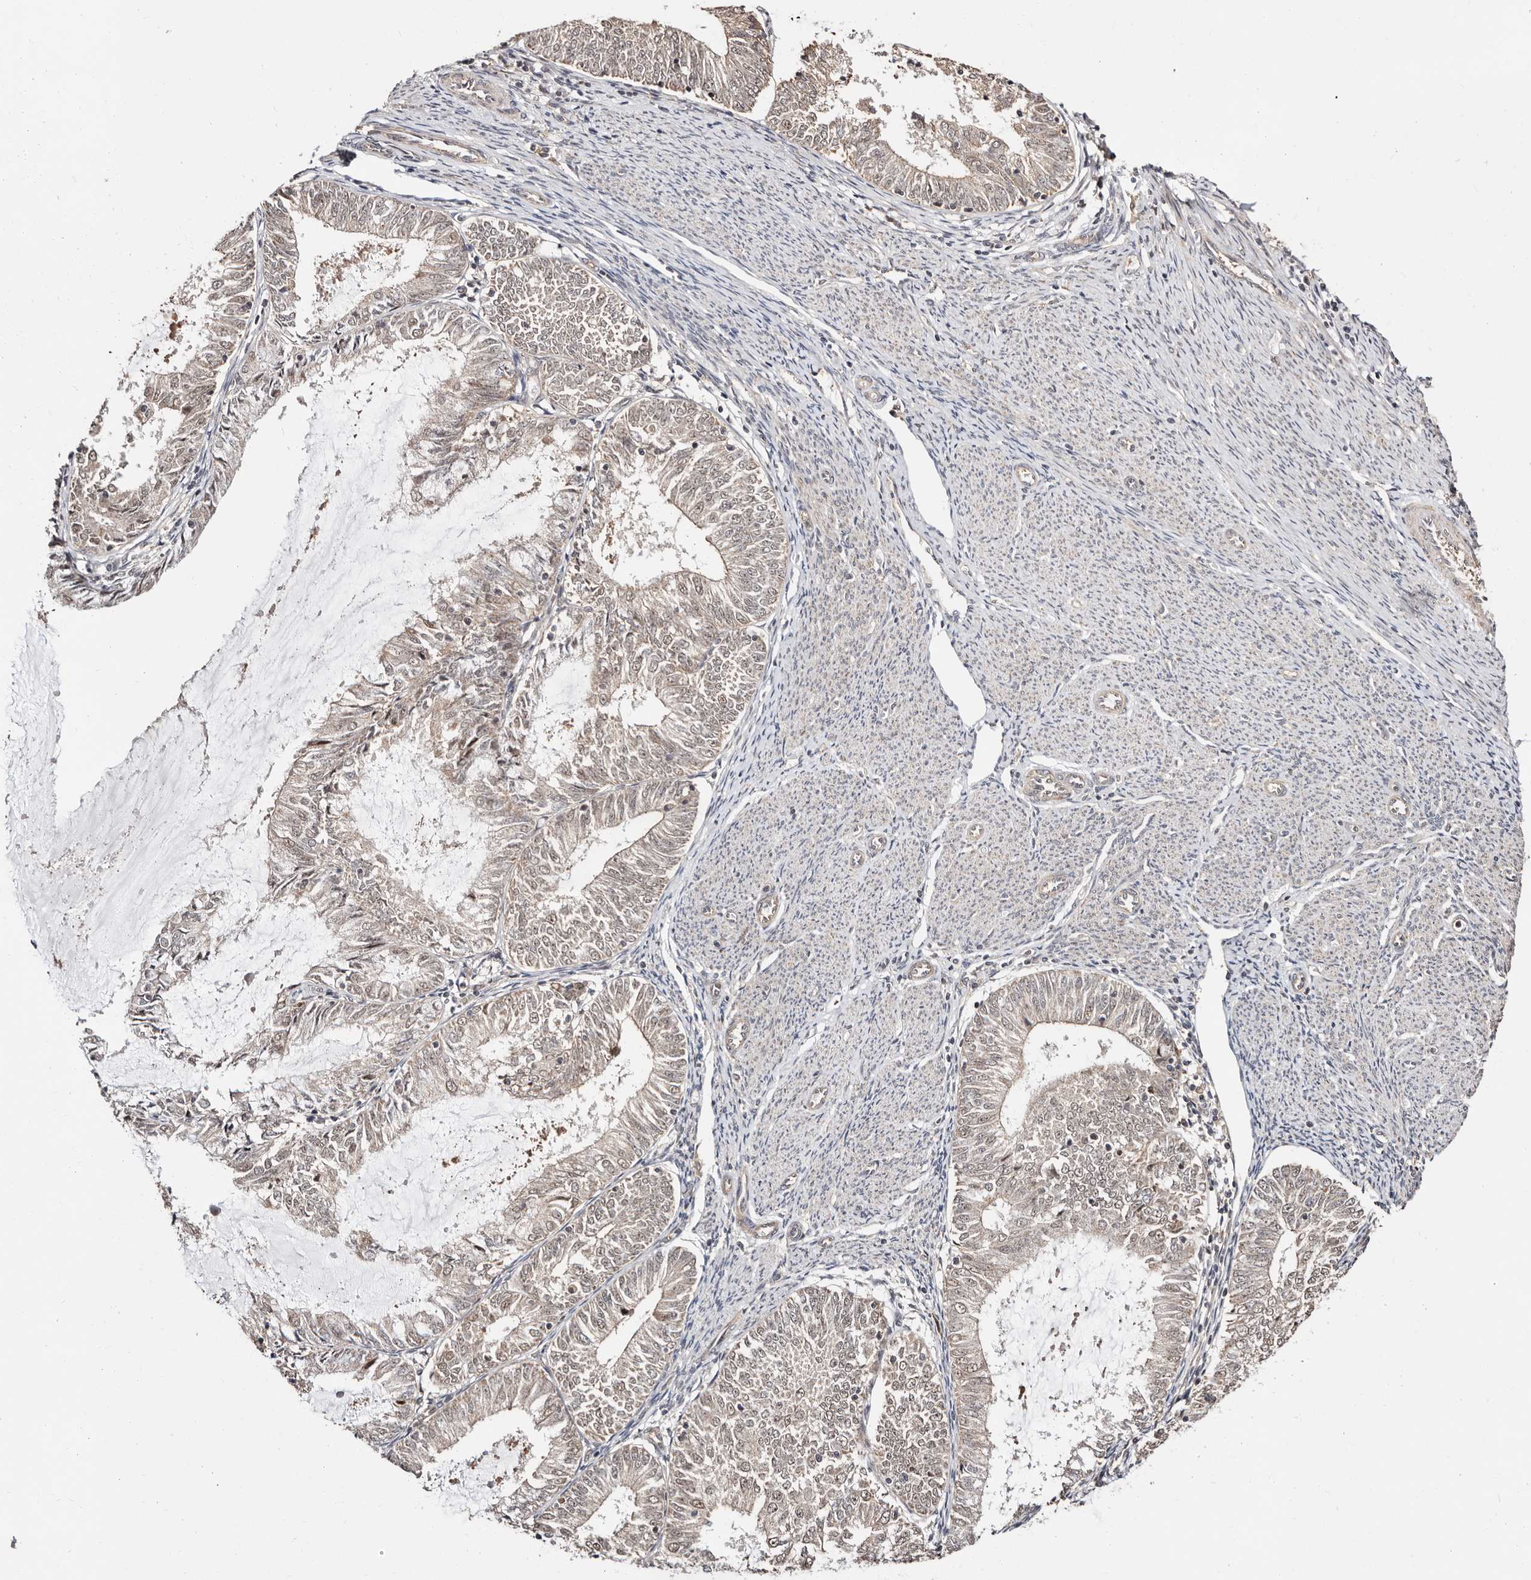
{"staining": {"intensity": "negative", "quantity": "none", "location": "none"}, "tissue": "endometrial cancer", "cell_type": "Tumor cells", "image_type": "cancer", "snomed": [{"axis": "morphology", "description": "Adenocarcinoma, NOS"}, {"axis": "topography", "description": "Endometrium"}], "caption": "High magnification brightfield microscopy of endometrial cancer stained with DAB (brown) and counterstained with hematoxylin (blue): tumor cells show no significant positivity.", "gene": "CTNNBL1", "patient": {"sex": "female", "age": 57}}